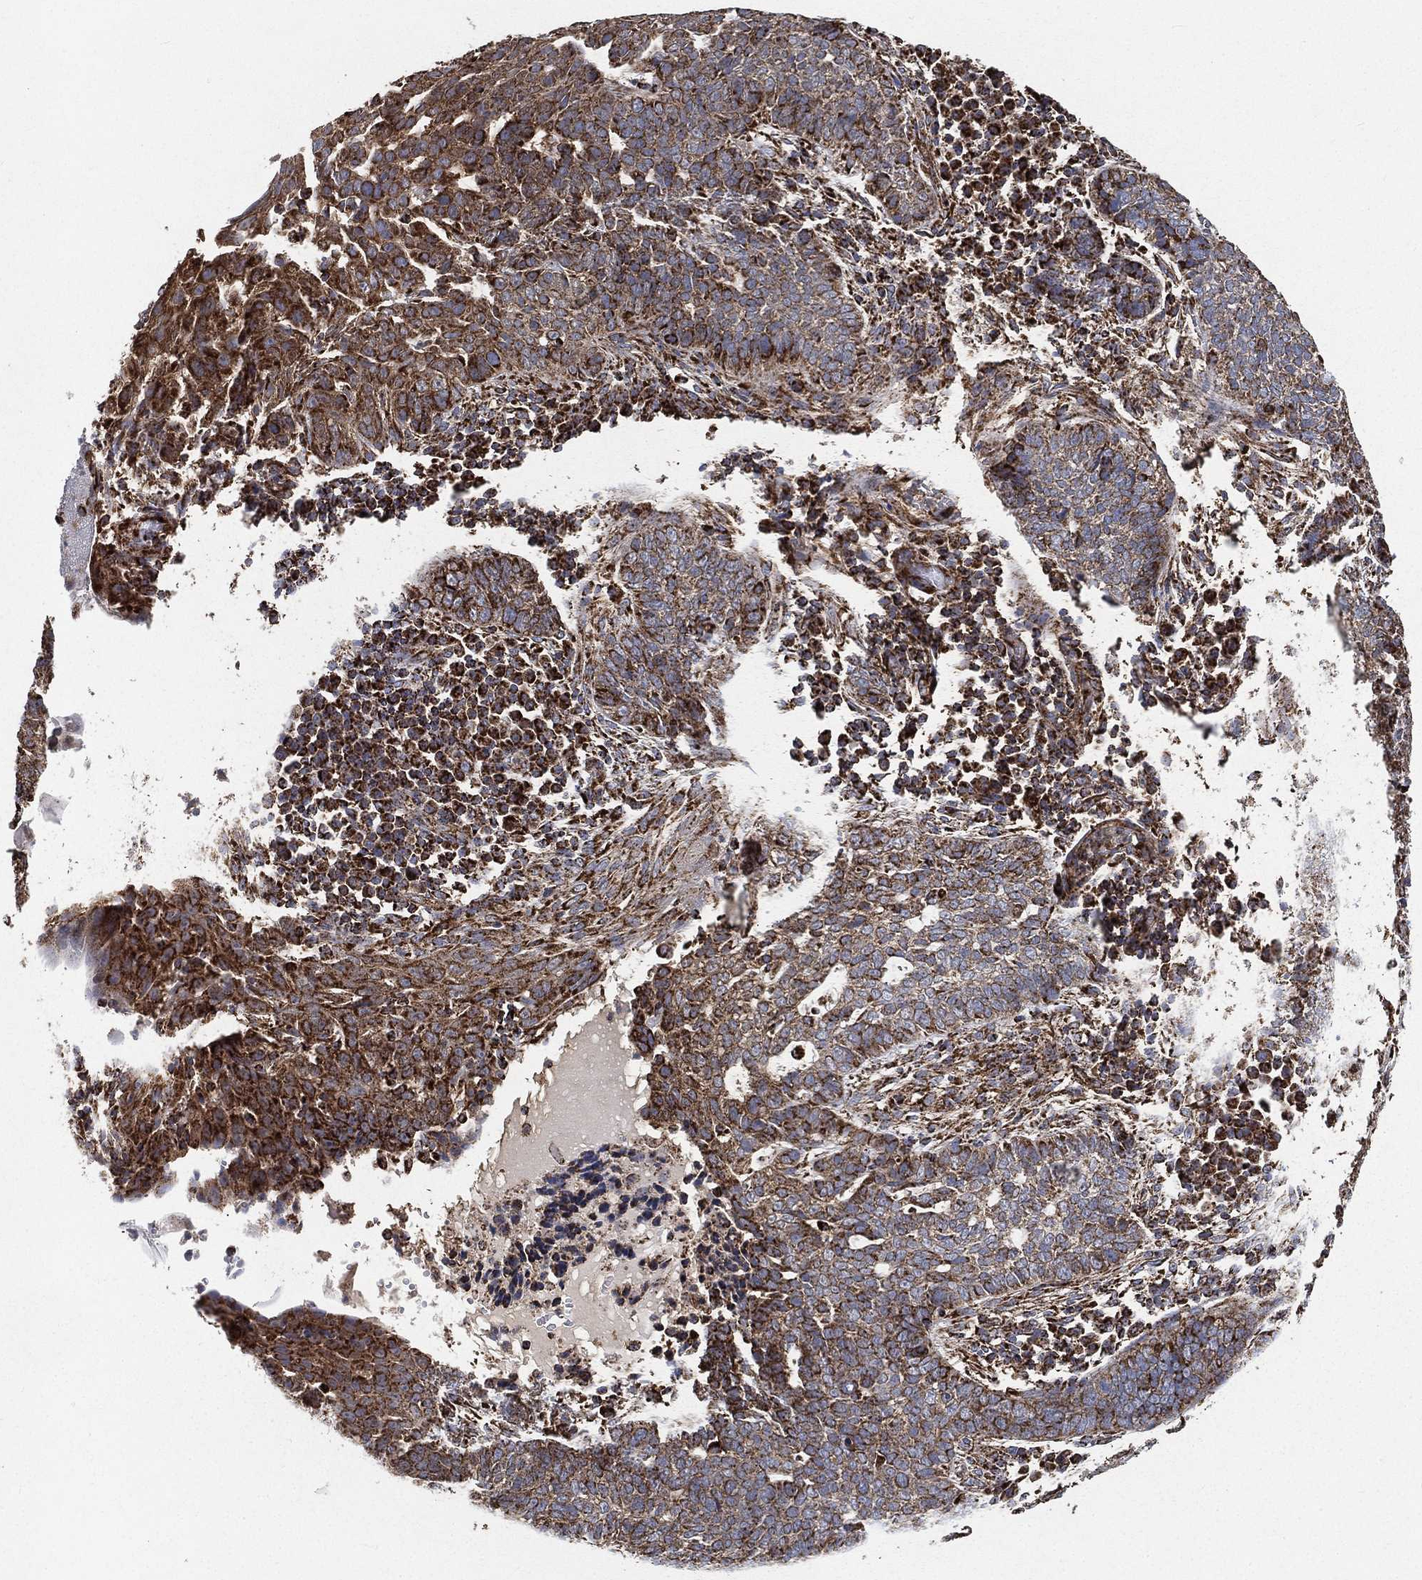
{"staining": {"intensity": "strong", "quantity": ">75%", "location": "cytoplasmic/membranous"}, "tissue": "skin cancer", "cell_type": "Tumor cells", "image_type": "cancer", "snomed": [{"axis": "morphology", "description": "Basal cell carcinoma"}, {"axis": "topography", "description": "Skin"}], "caption": "Immunohistochemistry staining of skin cancer (basal cell carcinoma), which reveals high levels of strong cytoplasmic/membranous expression in about >75% of tumor cells indicating strong cytoplasmic/membranous protein staining. The staining was performed using DAB (3,3'-diaminobenzidine) (brown) for protein detection and nuclei were counterstained in hematoxylin (blue).", "gene": "SLC38A7", "patient": {"sex": "female", "age": 69}}